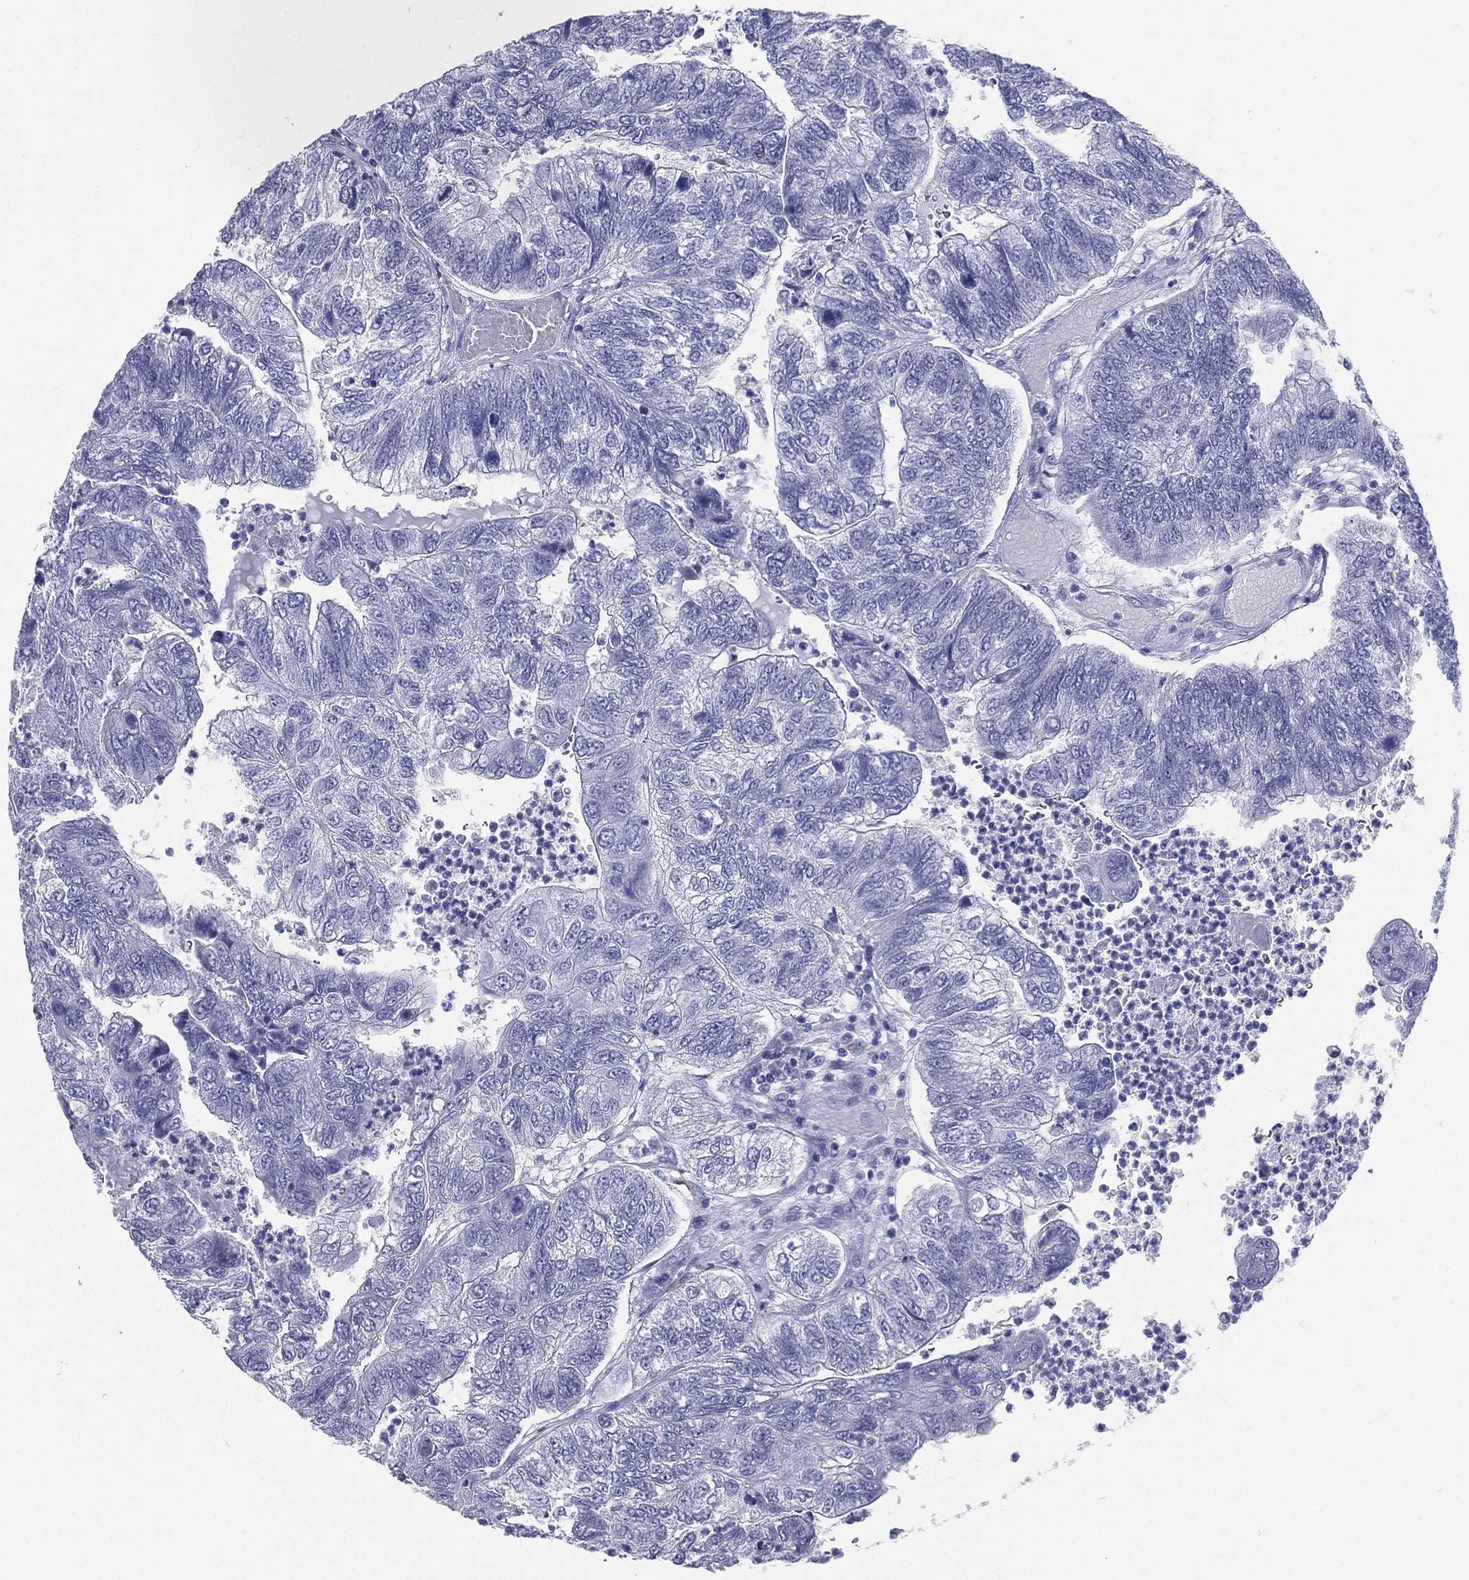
{"staining": {"intensity": "negative", "quantity": "none", "location": "none"}, "tissue": "colorectal cancer", "cell_type": "Tumor cells", "image_type": "cancer", "snomed": [{"axis": "morphology", "description": "Adenocarcinoma, NOS"}, {"axis": "topography", "description": "Colon"}], "caption": "Immunohistochemistry image of neoplastic tissue: human colorectal cancer (adenocarcinoma) stained with DAB shows no significant protein staining in tumor cells.", "gene": "RSPH4A", "patient": {"sex": "female", "age": 67}}